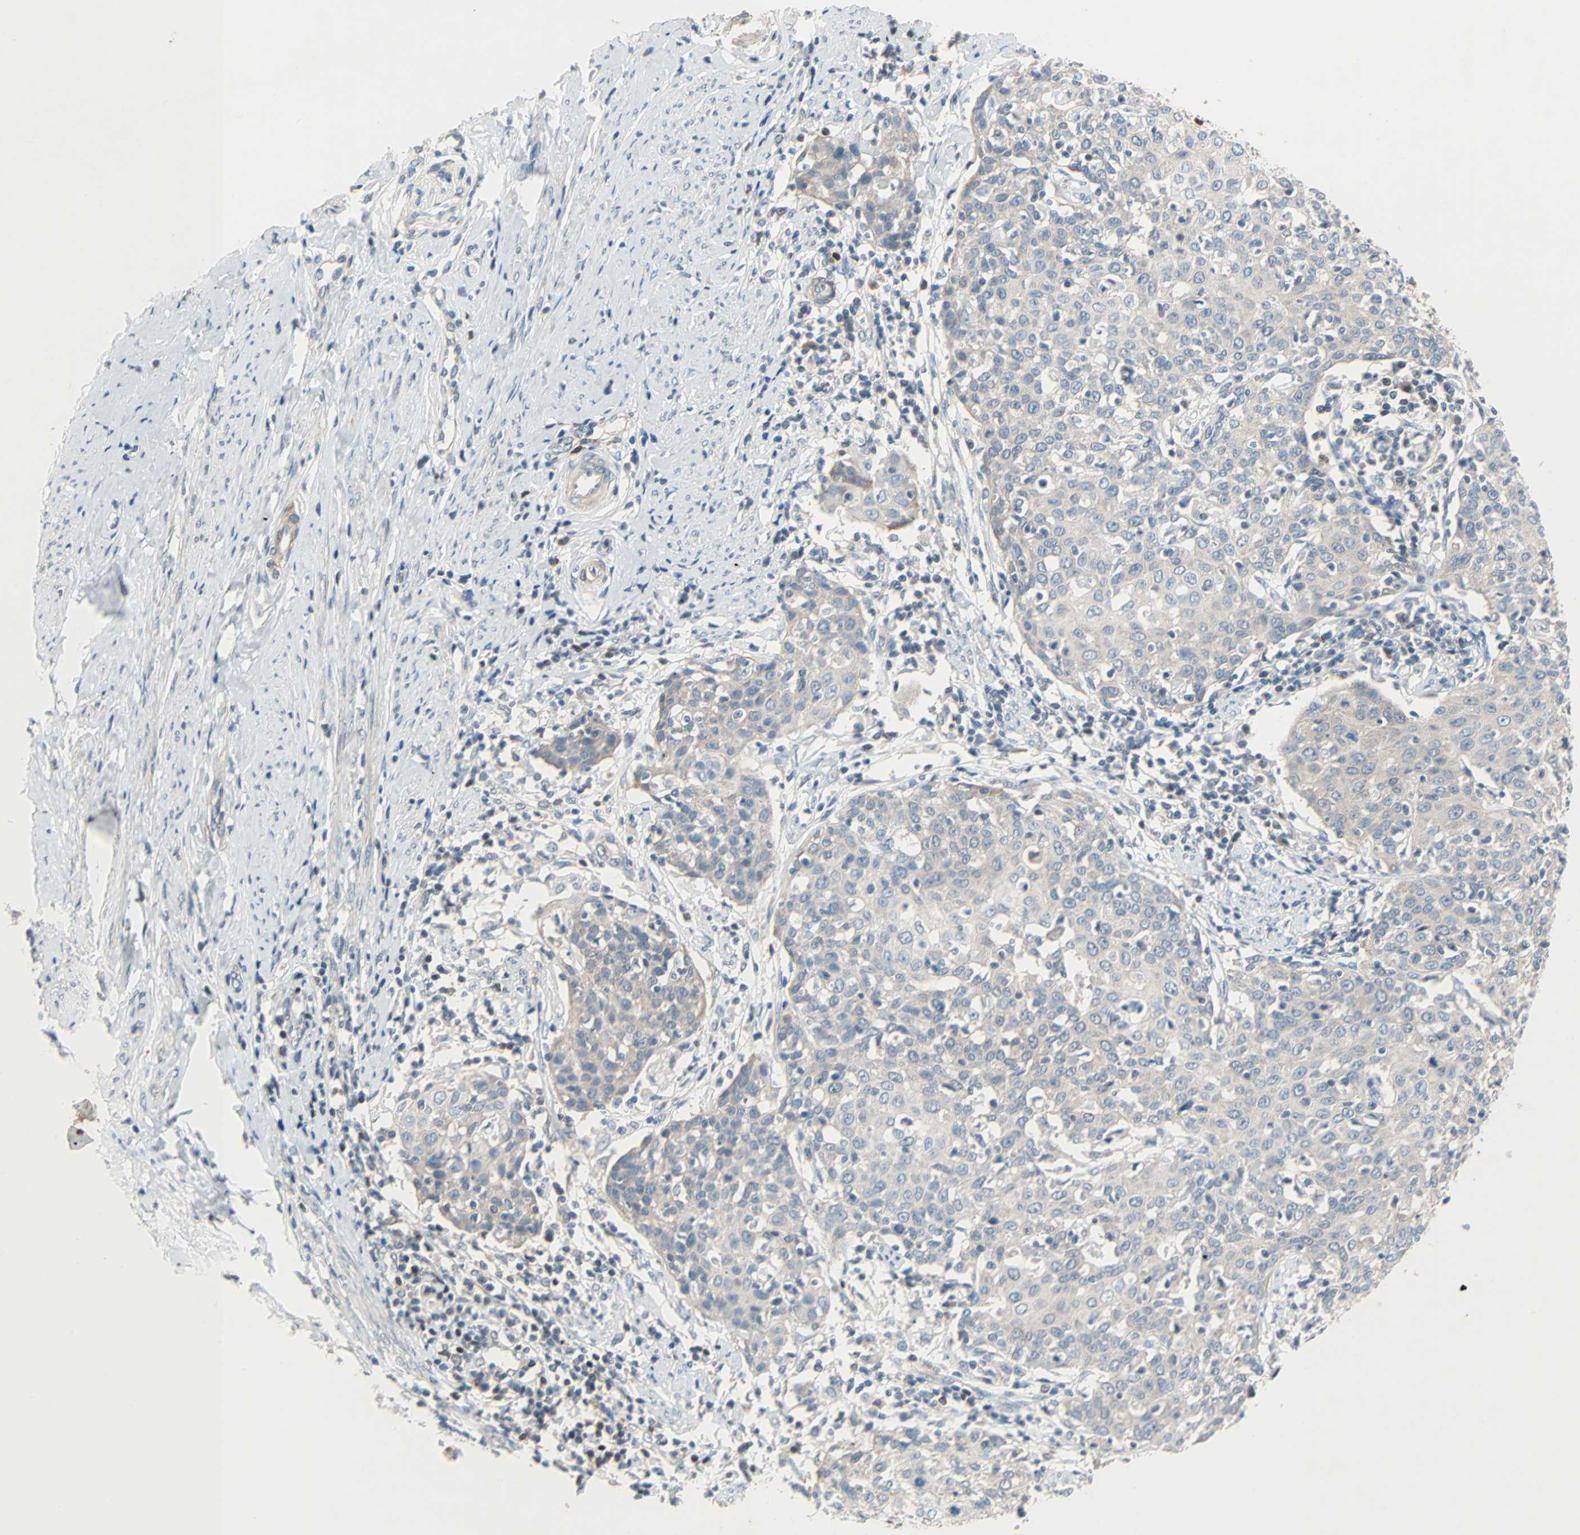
{"staining": {"intensity": "weak", "quantity": "25%-75%", "location": "cytoplasmic/membranous"}, "tissue": "cervical cancer", "cell_type": "Tumor cells", "image_type": "cancer", "snomed": [{"axis": "morphology", "description": "Squamous cell carcinoma, NOS"}, {"axis": "topography", "description": "Cervix"}], "caption": "The histopathology image demonstrates a brown stain indicating the presence of a protein in the cytoplasmic/membranous of tumor cells in cervical cancer (squamous cell carcinoma).", "gene": "TNFRSF12A", "patient": {"sex": "female", "age": 38}}